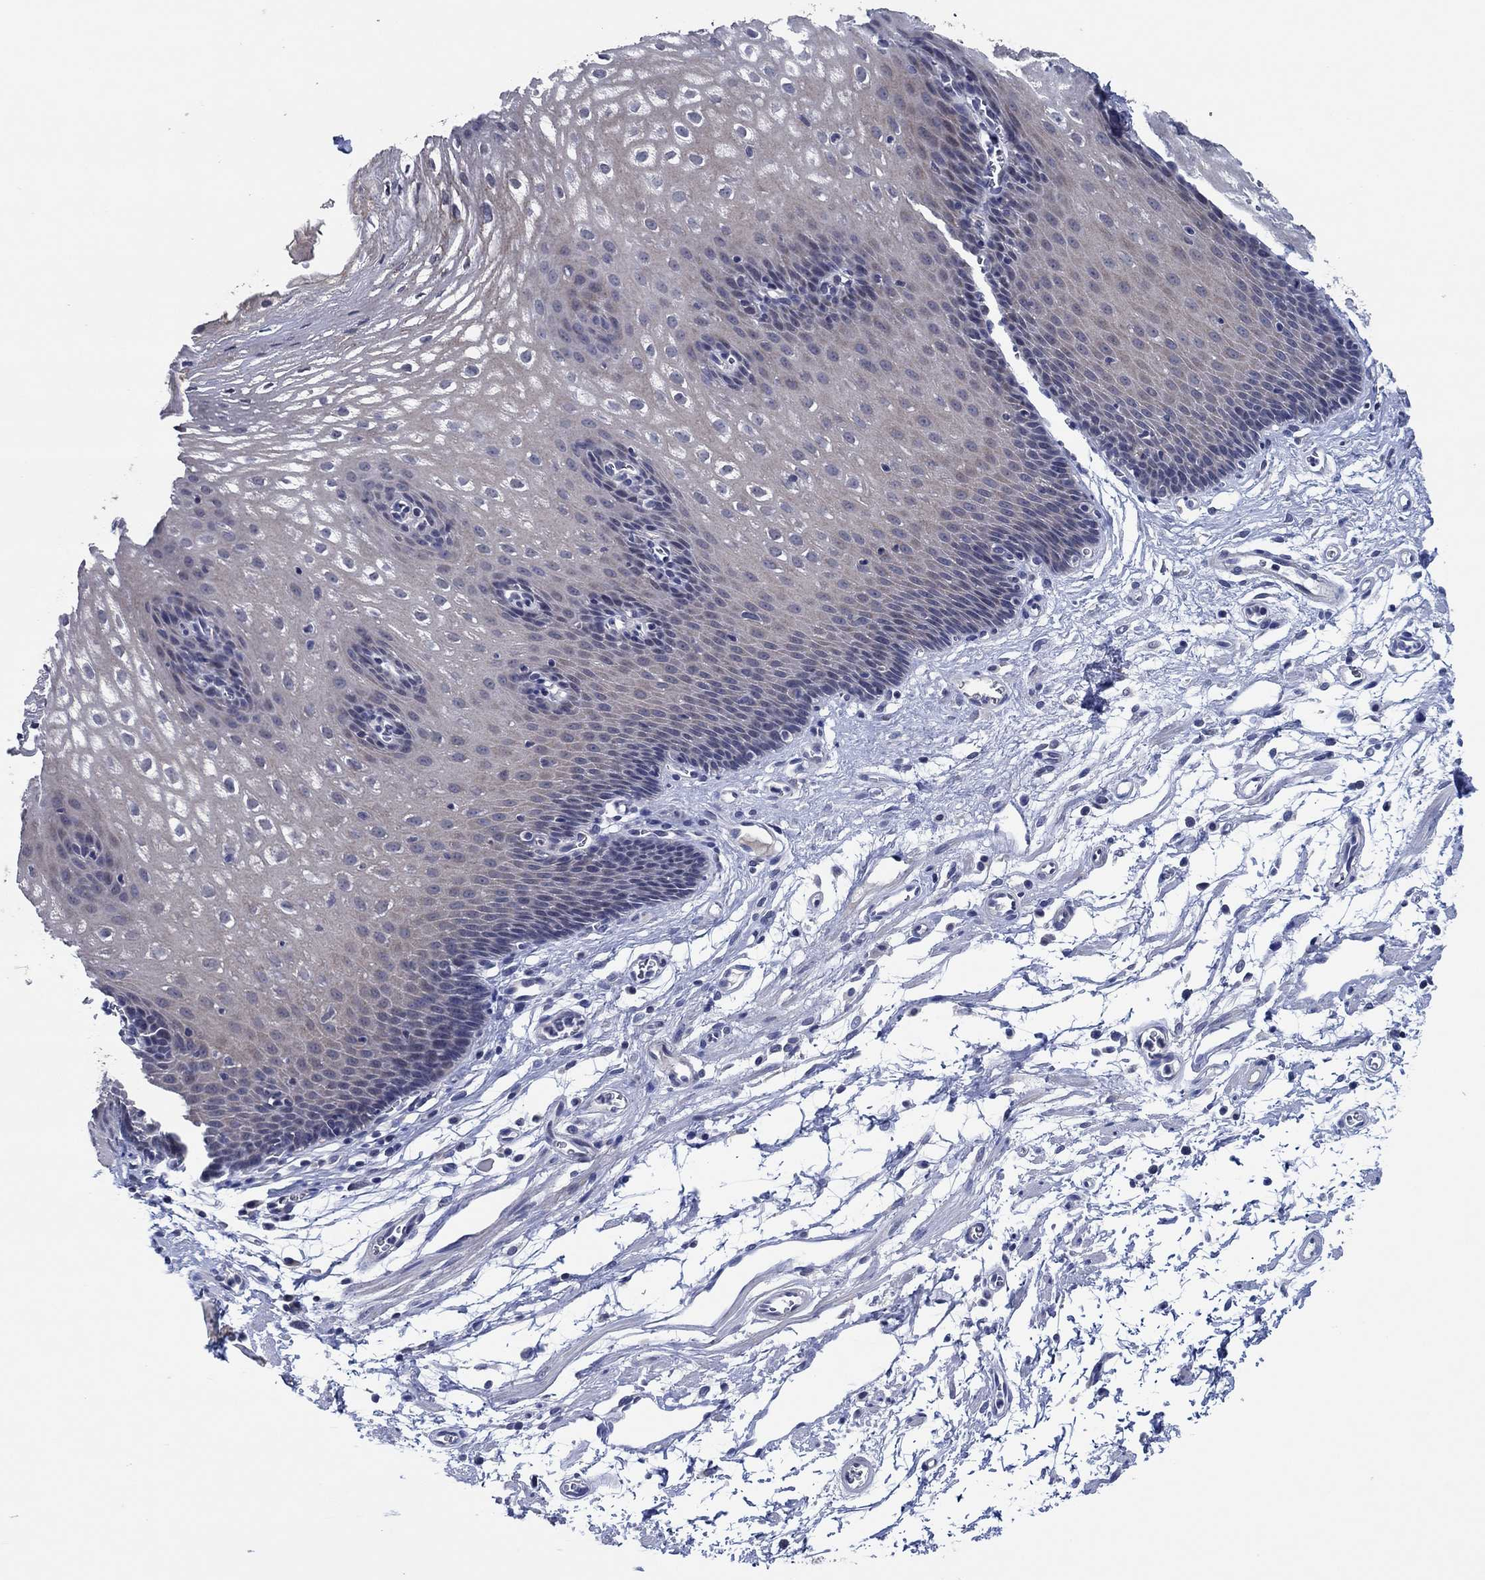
{"staining": {"intensity": "weak", "quantity": "<25%", "location": "cytoplasmic/membranous"}, "tissue": "esophagus", "cell_type": "Squamous epithelial cells", "image_type": "normal", "snomed": [{"axis": "morphology", "description": "Normal tissue, NOS"}, {"axis": "topography", "description": "Esophagus"}], "caption": "Immunohistochemistry (IHC) photomicrograph of unremarkable human esophagus stained for a protein (brown), which demonstrates no positivity in squamous epithelial cells.", "gene": "PRRT3", "patient": {"sex": "male", "age": 72}}